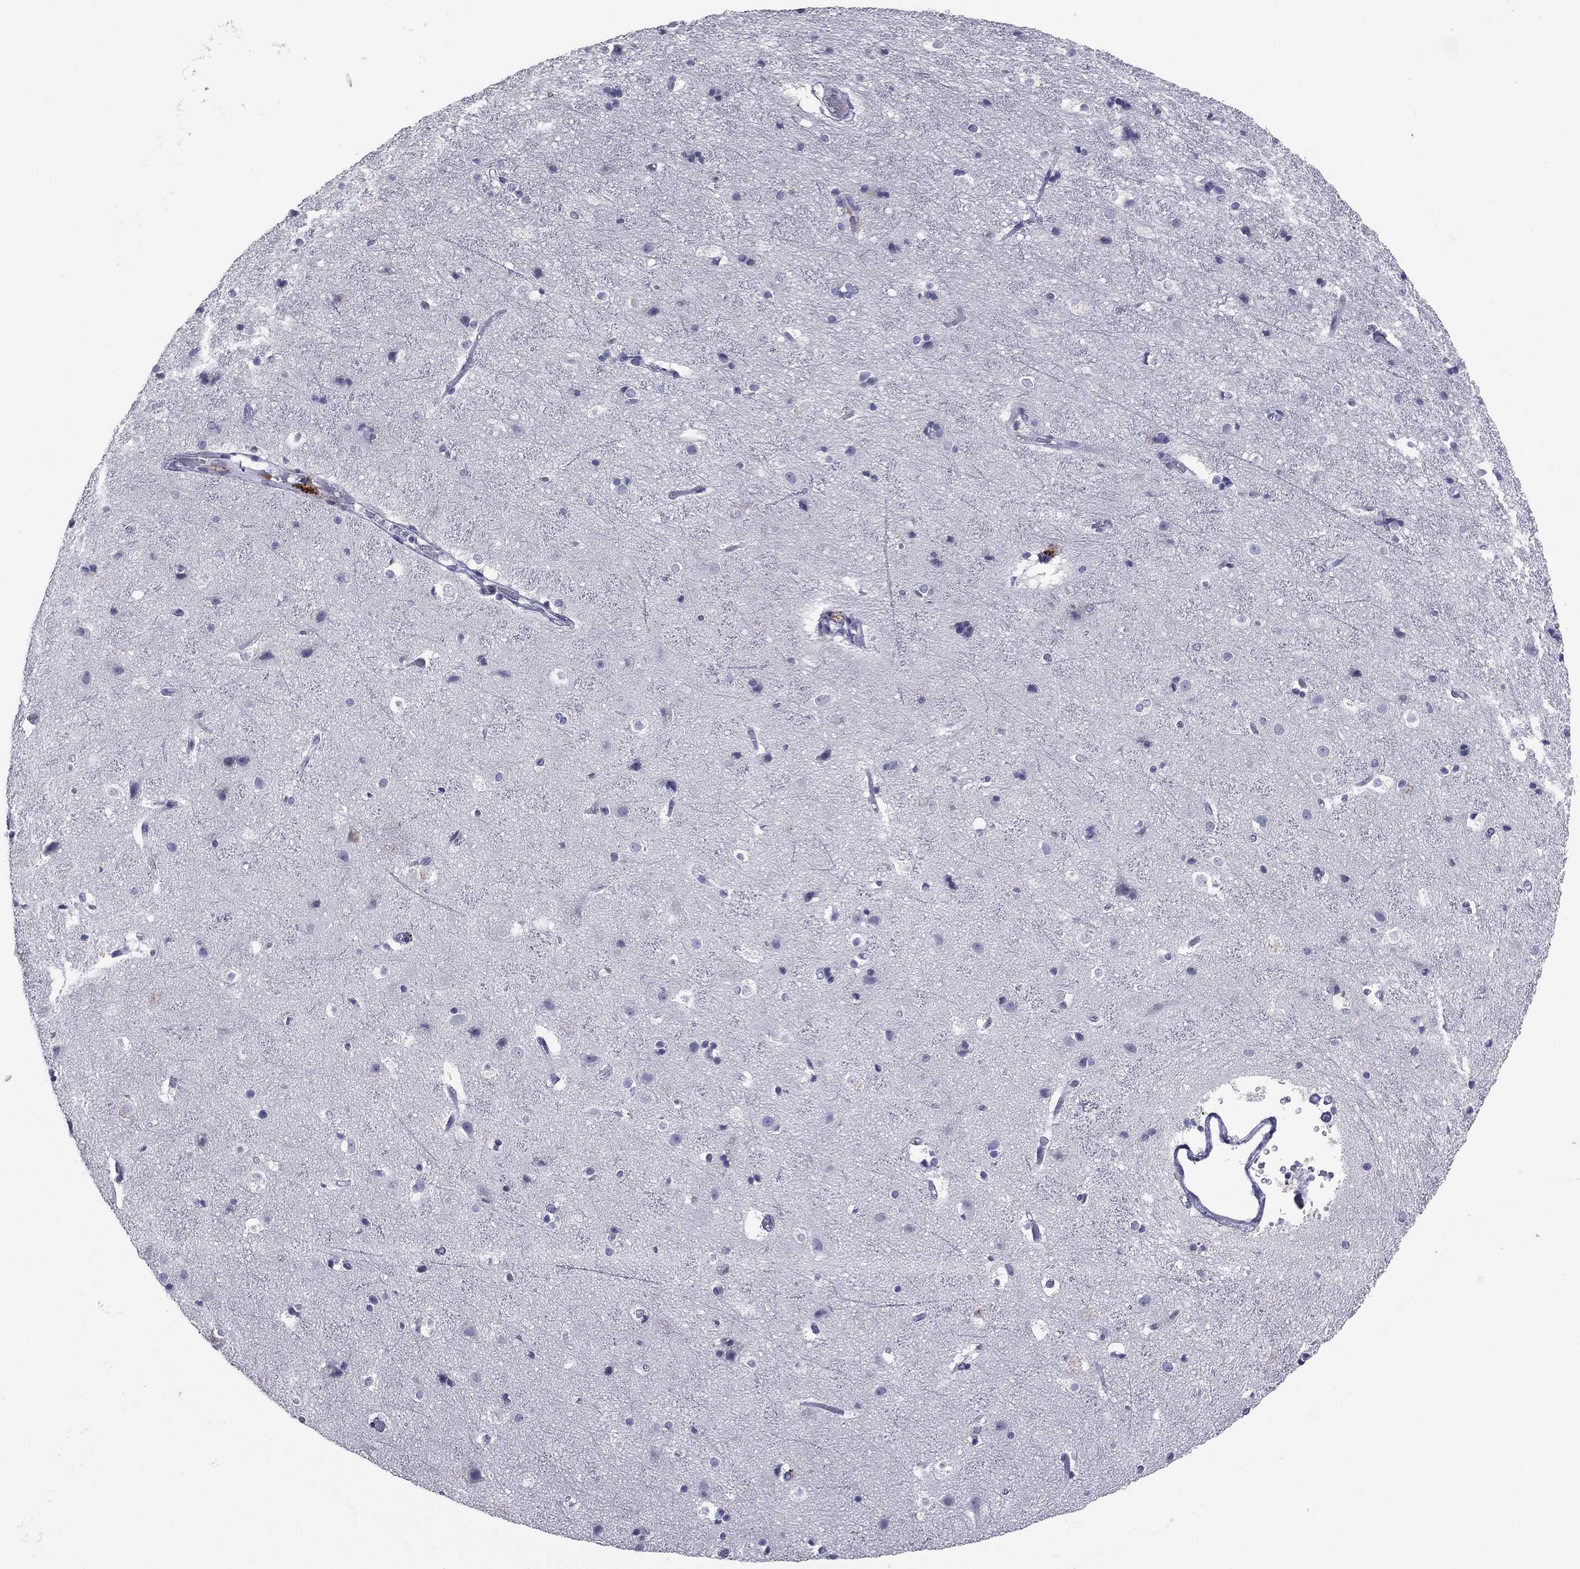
{"staining": {"intensity": "negative", "quantity": "none", "location": "none"}, "tissue": "cerebral cortex", "cell_type": "Endothelial cells", "image_type": "normal", "snomed": [{"axis": "morphology", "description": "Normal tissue, NOS"}, {"axis": "topography", "description": "Cerebral cortex"}], "caption": "There is no significant expression in endothelial cells of cerebral cortex. (Brightfield microscopy of DAB immunohistochemistry (IHC) at high magnification).", "gene": "SERPINB4", "patient": {"sex": "female", "age": 52}}